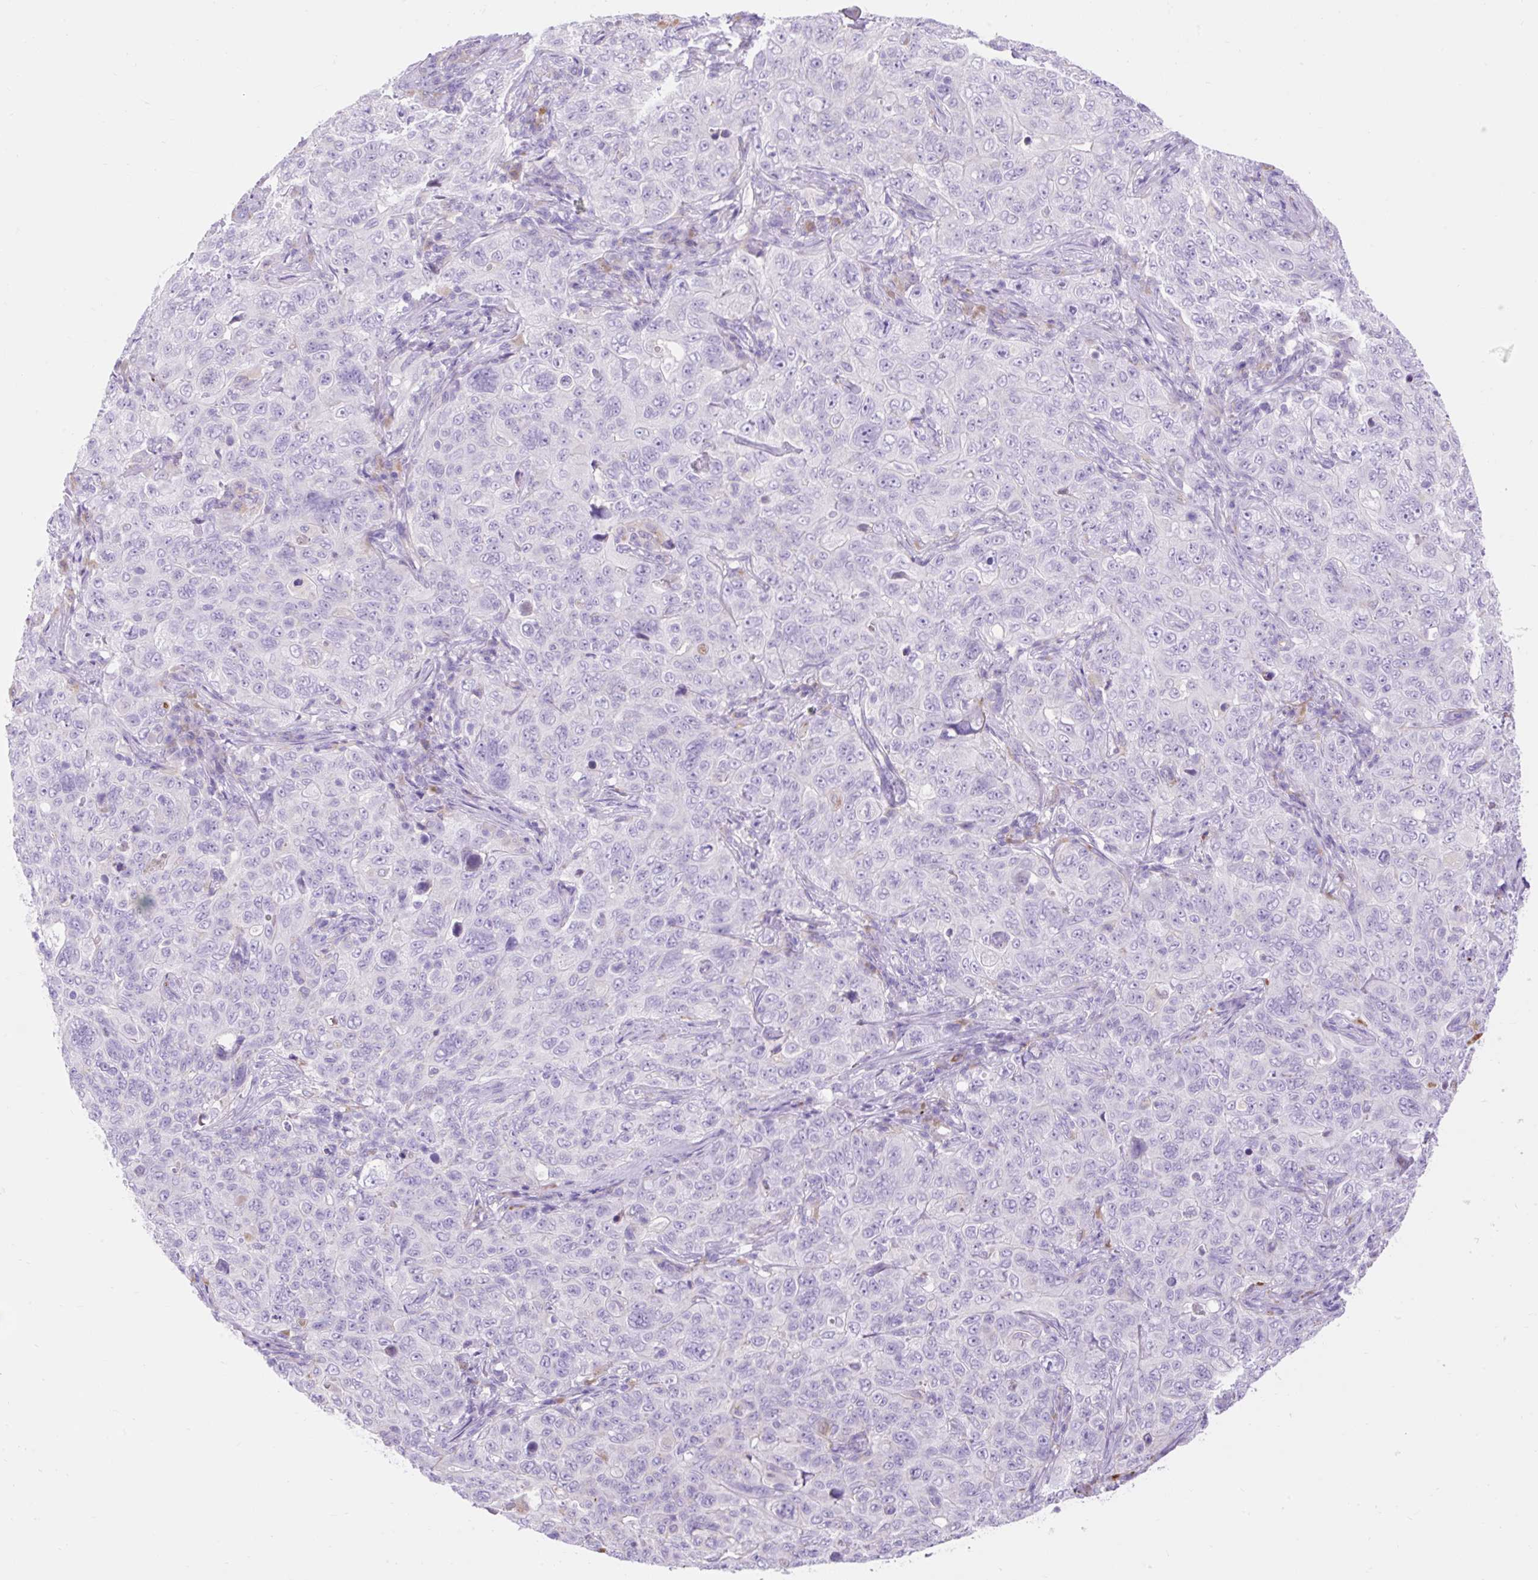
{"staining": {"intensity": "negative", "quantity": "none", "location": "none"}, "tissue": "pancreatic cancer", "cell_type": "Tumor cells", "image_type": "cancer", "snomed": [{"axis": "morphology", "description": "Adenocarcinoma, NOS"}, {"axis": "topography", "description": "Pancreas"}], "caption": "Immunohistochemistry (IHC) of pancreatic adenocarcinoma demonstrates no expression in tumor cells.", "gene": "HEXB", "patient": {"sex": "male", "age": 68}}